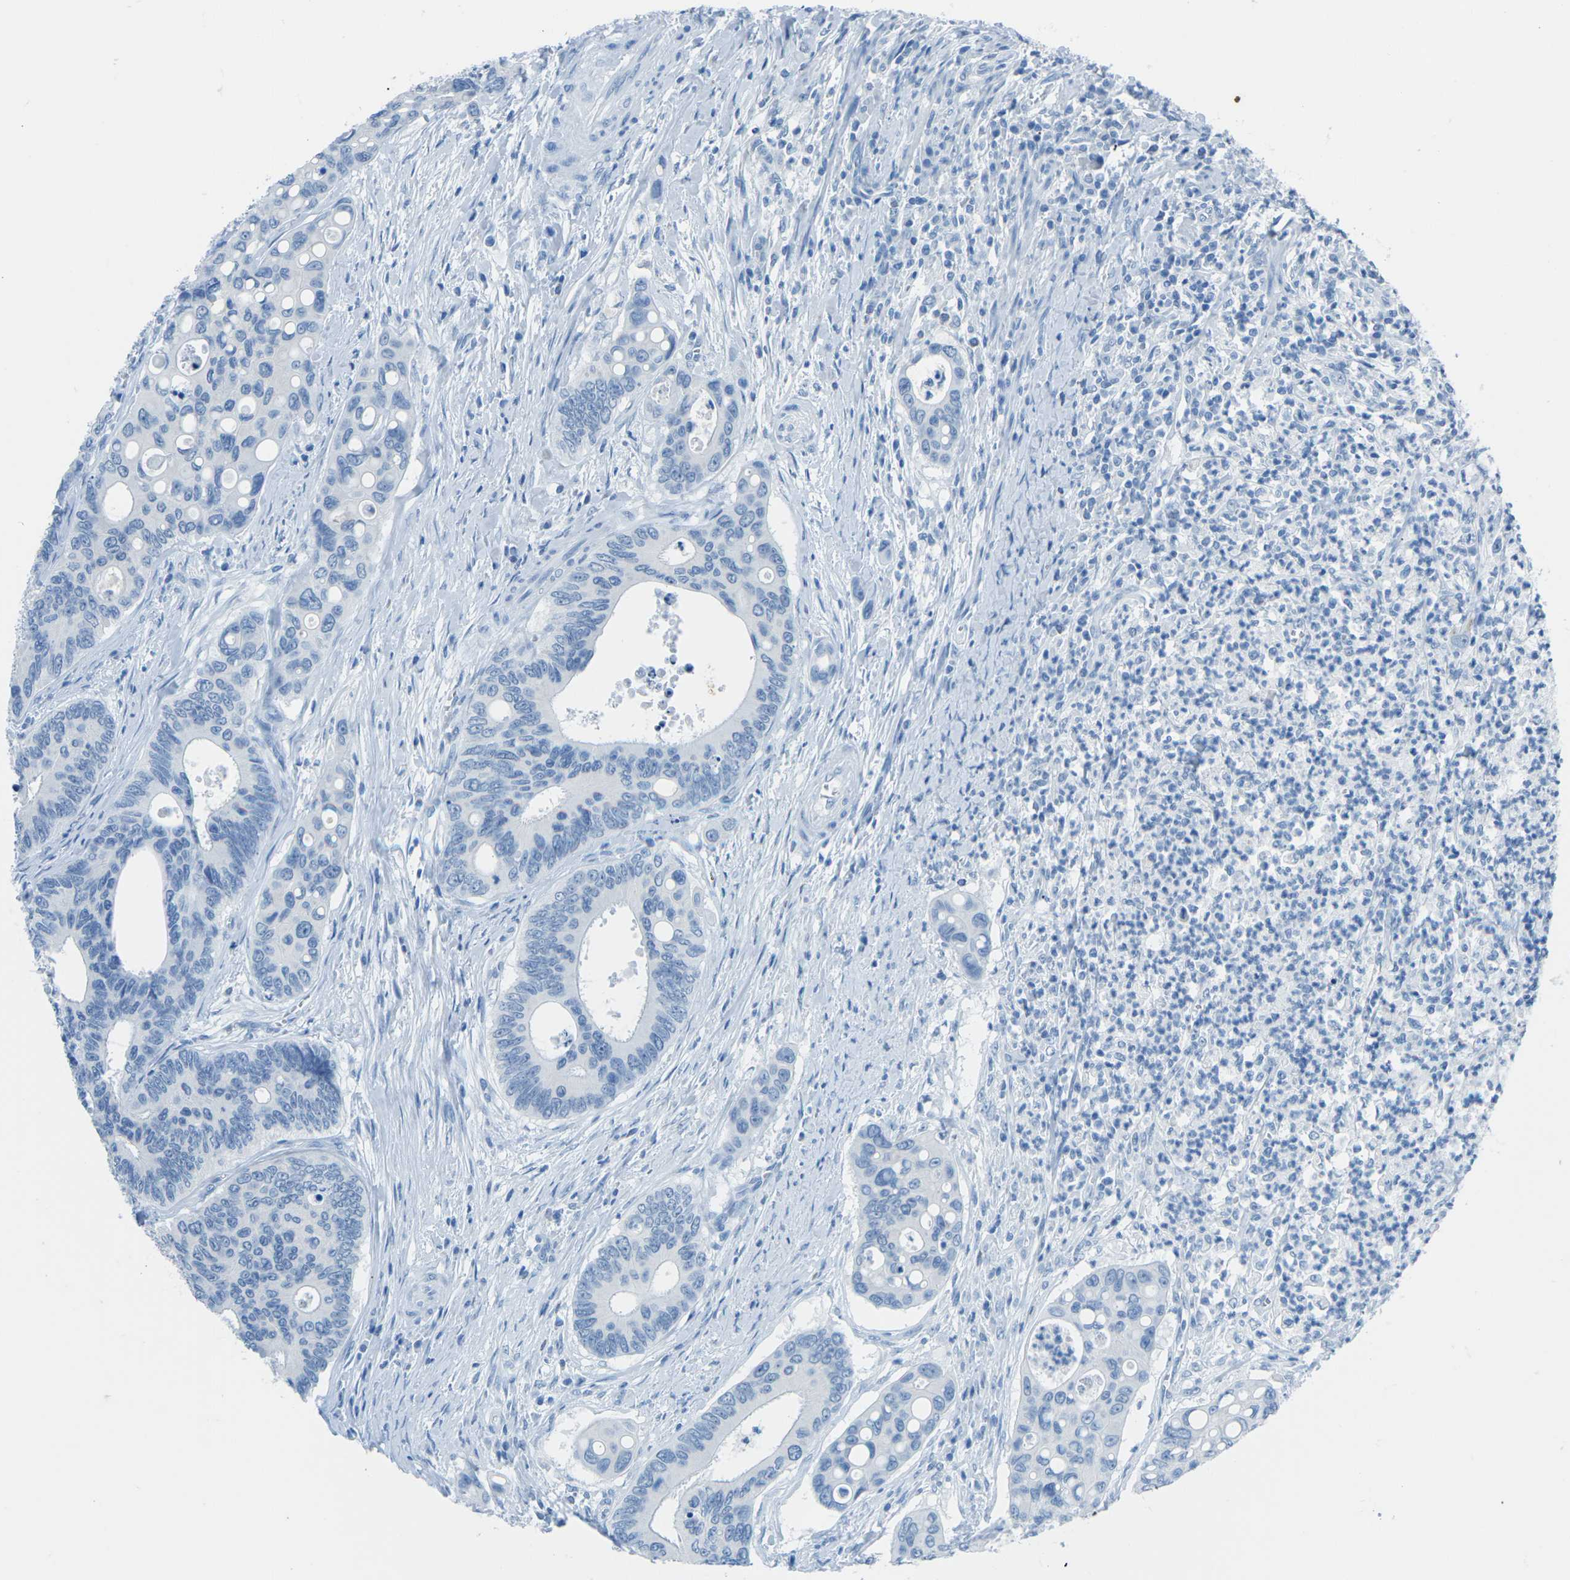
{"staining": {"intensity": "negative", "quantity": "none", "location": "none"}, "tissue": "colorectal cancer", "cell_type": "Tumor cells", "image_type": "cancer", "snomed": [{"axis": "morphology", "description": "Inflammation, NOS"}, {"axis": "morphology", "description": "Adenocarcinoma, NOS"}, {"axis": "topography", "description": "Colon"}], "caption": "Human colorectal cancer (adenocarcinoma) stained for a protein using IHC displays no positivity in tumor cells.", "gene": "MYH8", "patient": {"sex": "male", "age": 72}}